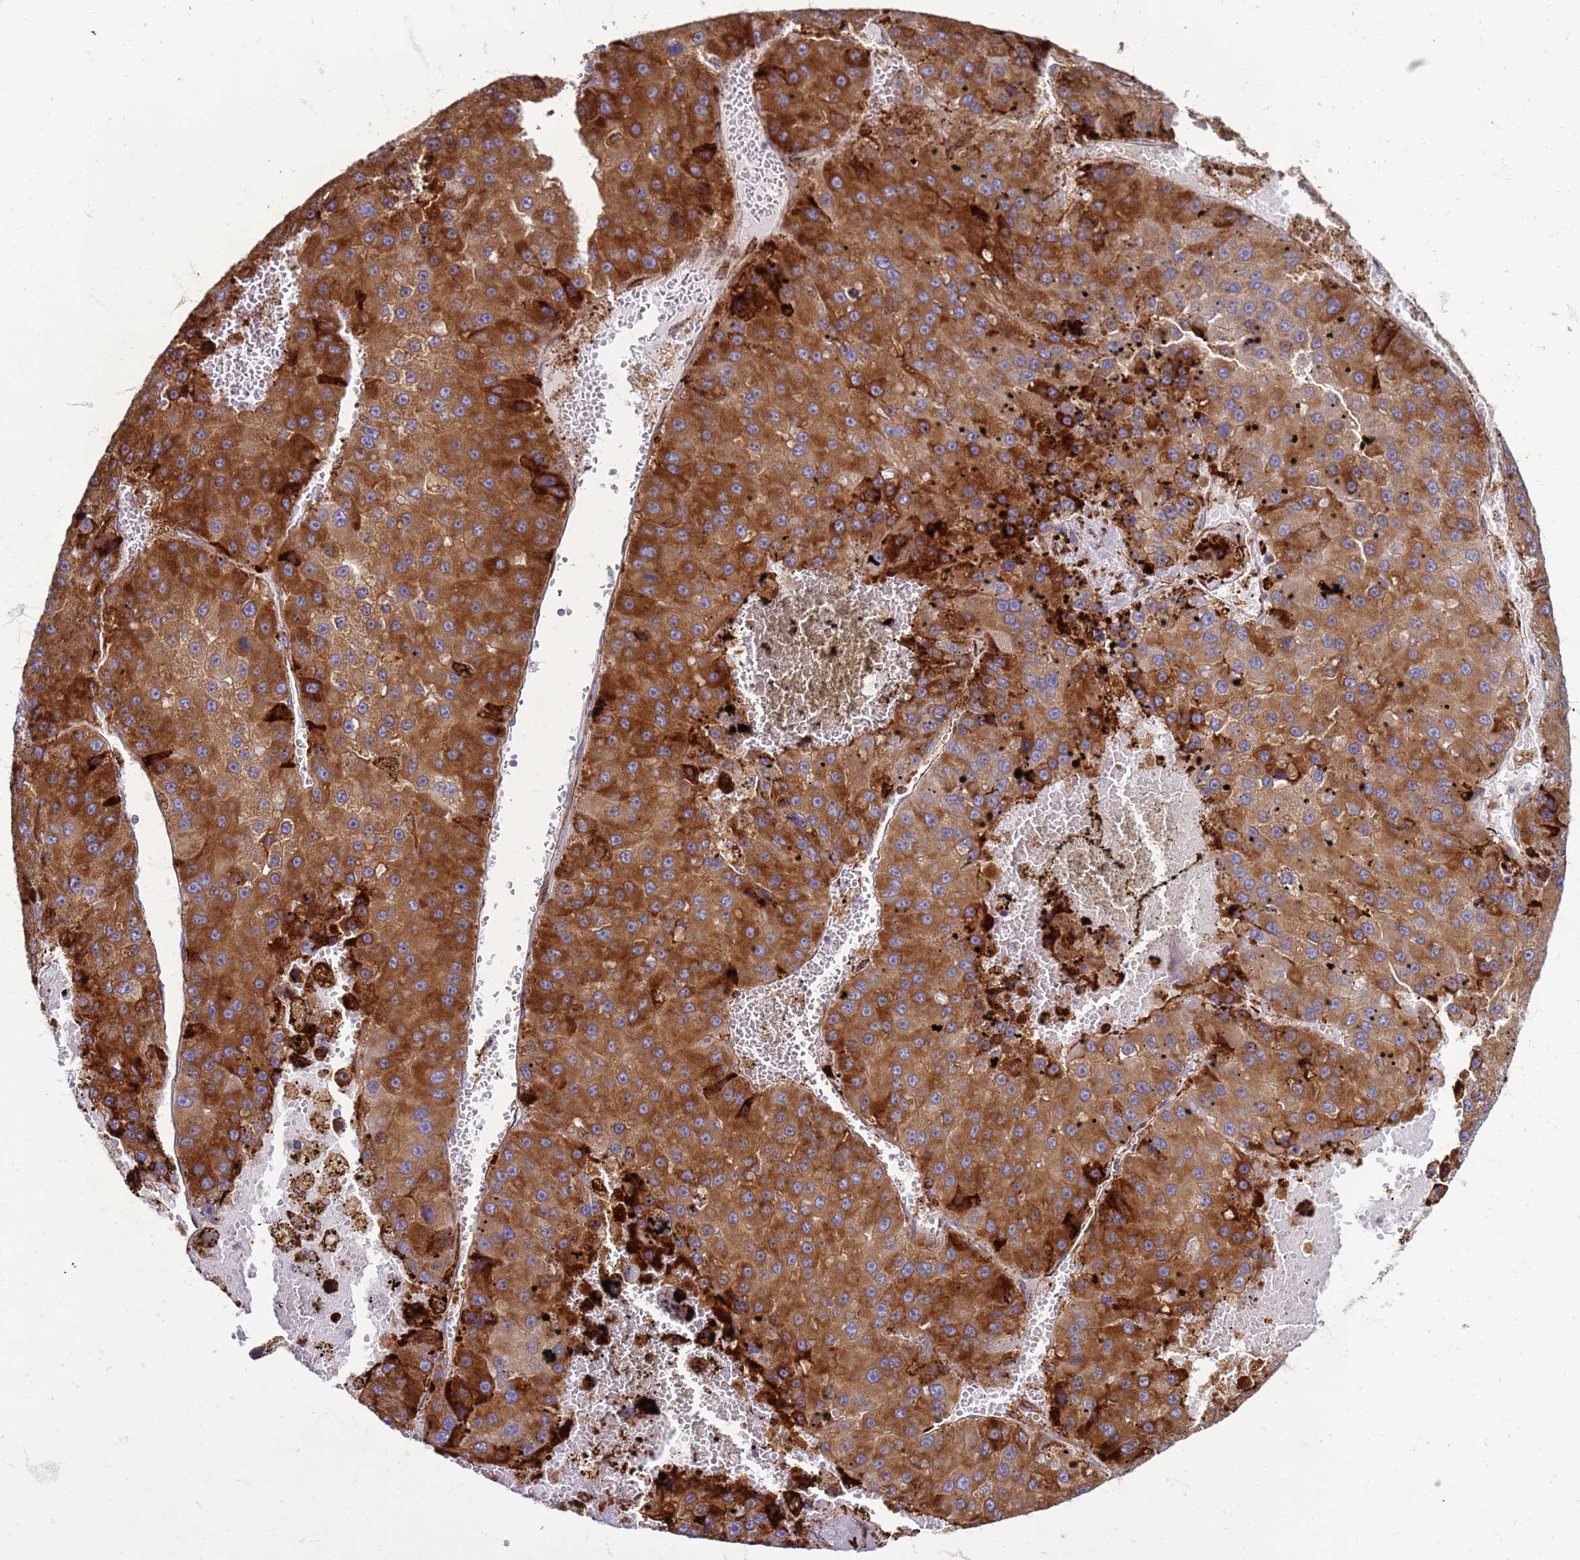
{"staining": {"intensity": "strong", "quantity": ">75%", "location": "cytoplasmic/membranous"}, "tissue": "liver cancer", "cell_type": "Tumor cells", "image_type": "cancer", "snomed": [{"axis": "morphology", "description": "Carcinoma, Hepatocellular, NOS"}, {"axis": "topography", "description": "Liver"}], "caption": "Liver cancer was stained to show a protein in brown. There is high levels of strong cytoplasmic/membranous staining in approximately >75% of tumor cells.", "gene": "PDK3", "patient": {"sex": "female", "age": 73}}